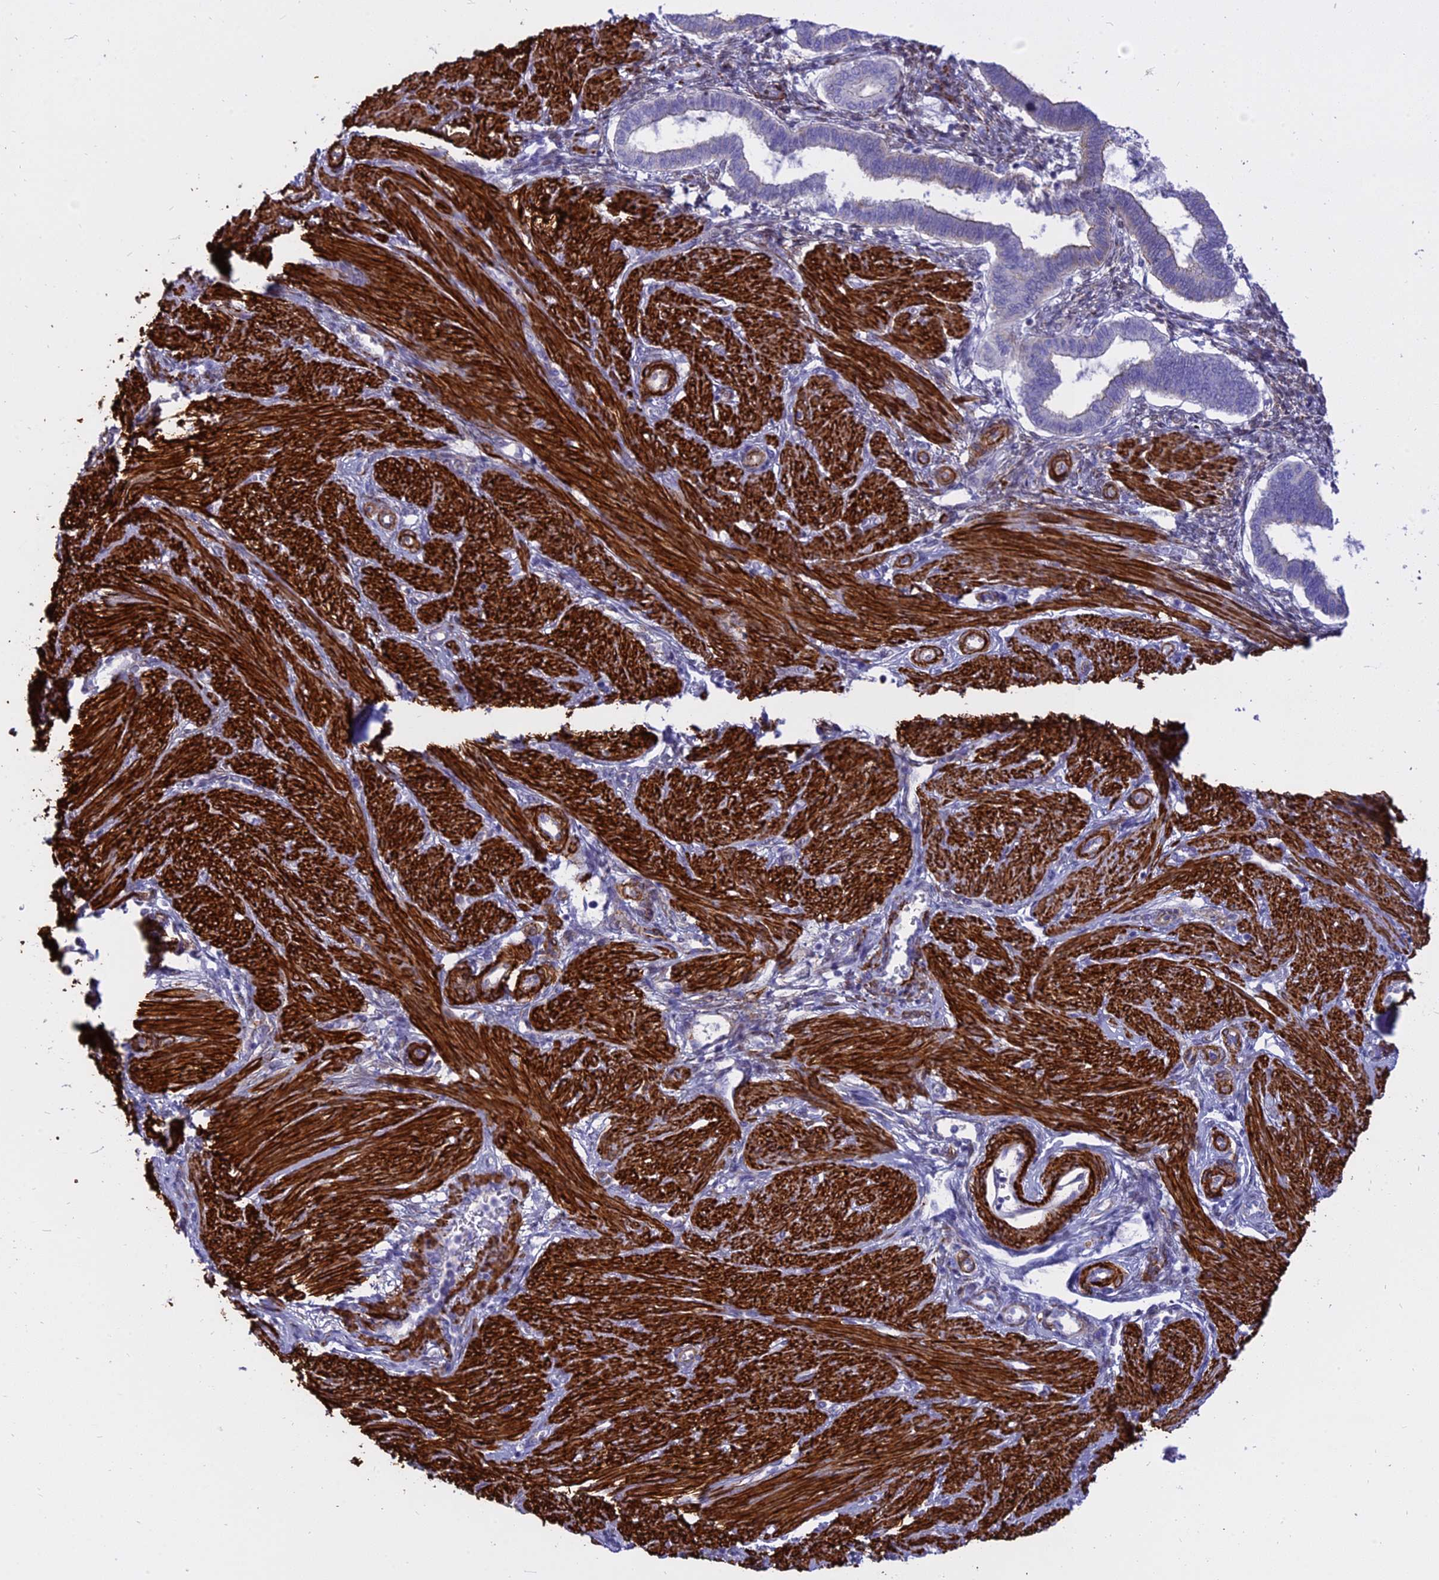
{"staining": {"intensity": "moderate", "quantity": "25%-75%", "location": "nuclear"}, "tissue": "endometrium", "cell_type": "Cells in endometrial stroma", "image_type": "normal", "snomed": [{"axis": "morphology", "description": "Normal tissue, NOS"}, {"axis": "topography", "description": "Endometrium"}], "caption": "Endometrium stained with a brown dye shows moderate nuclear positive expression in about 25%-75% of cells in endometrial stroma.", "gene": "CENPV", "patient": {"sex": "female", "age": 24}}